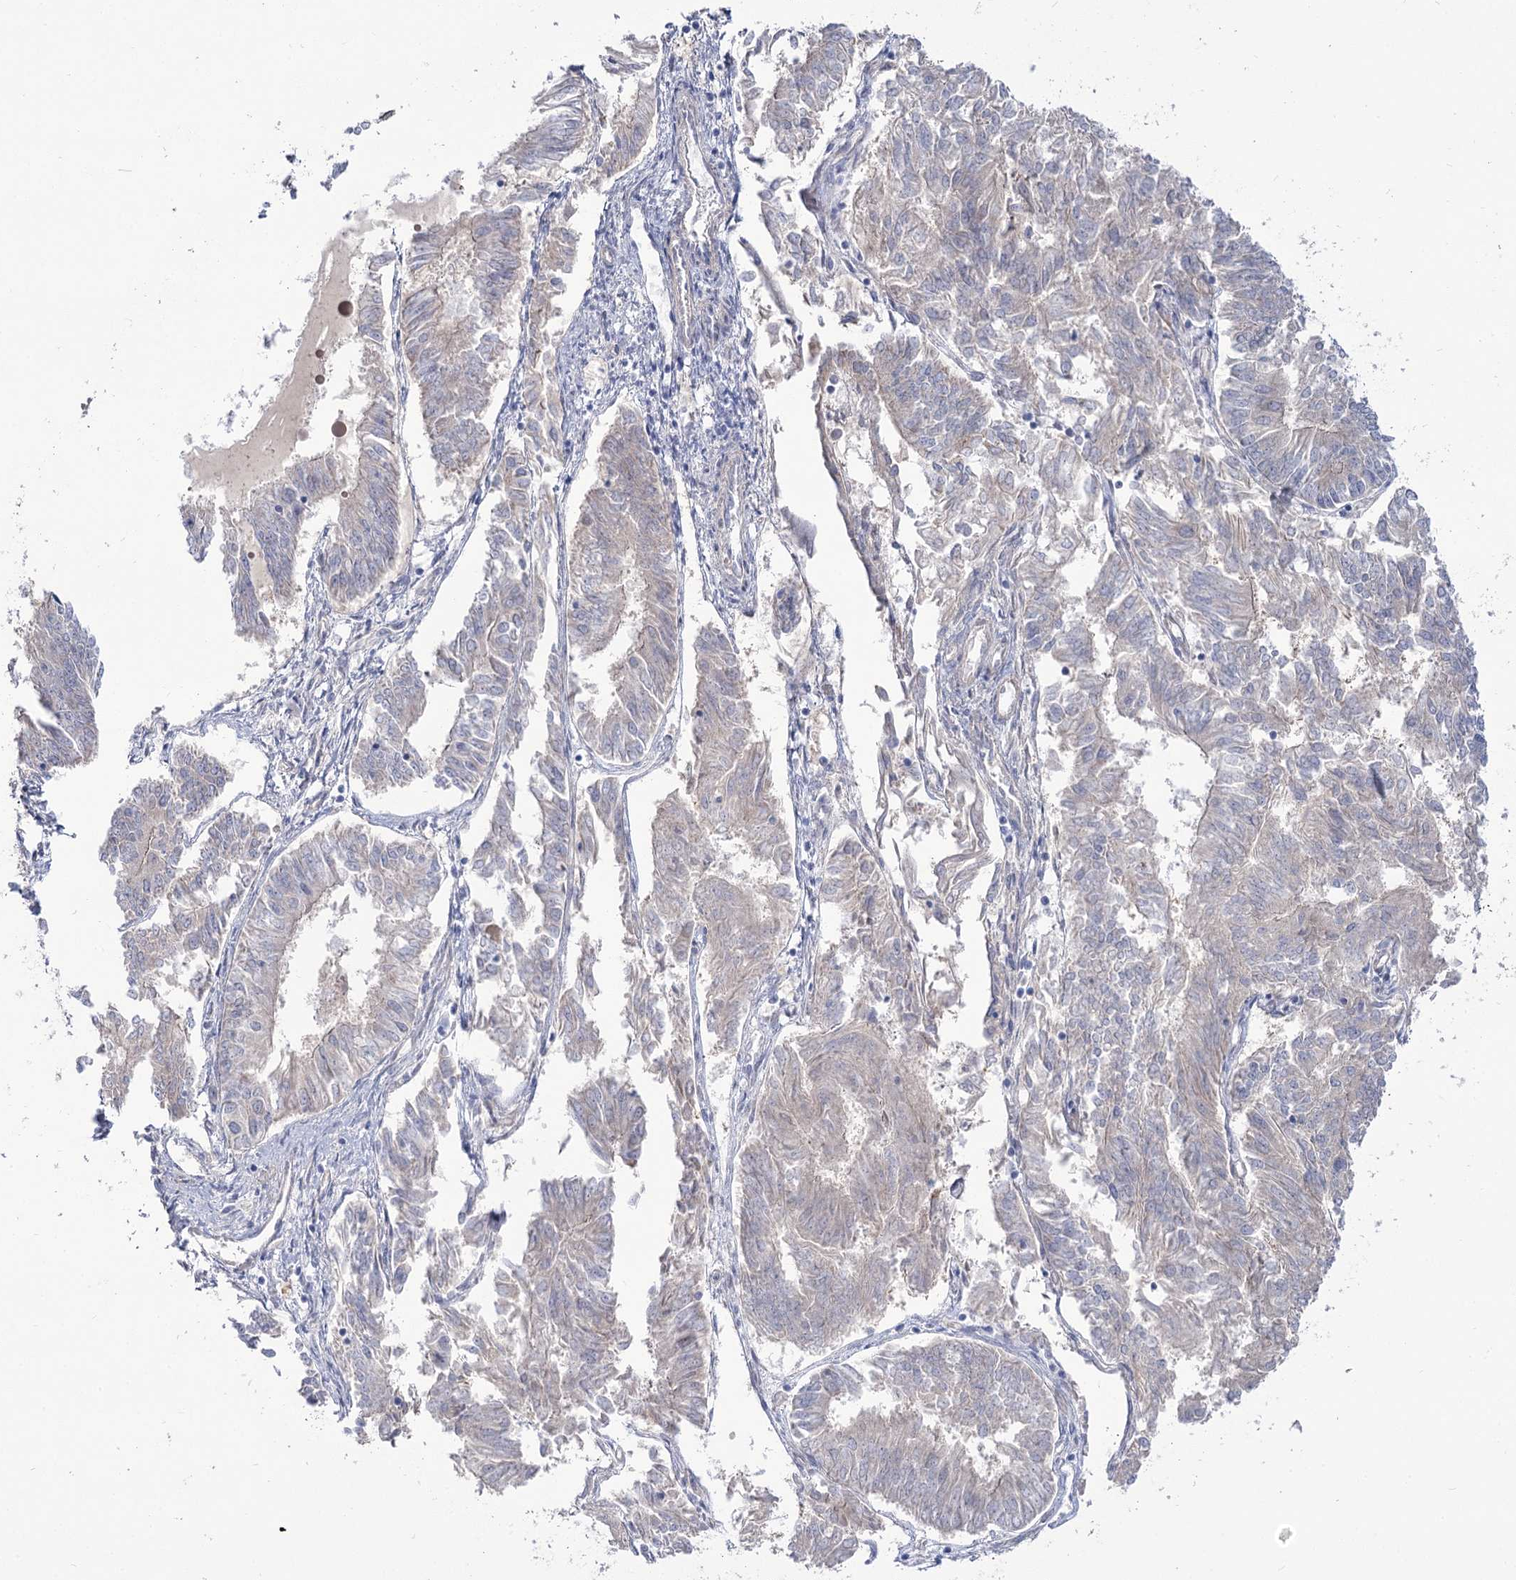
{"staining": {"intensity": "negative", "quantity": "none", "location": "none"}, "tissue": "endometrial cancer", "cell_type": "Tumor cells", "image_type": "cancer", "snomed": [{"axis": "morphology", "description": "Adenocarcinoma, NOS"}, {"axis": "topography", "description": "Endometrium"}], "caption": "Immunohistochemical staining of endometrial adenocarcinoma reveals no significant staining in tumor cells. (DAB immunohistochemistry (IHC) visualized using brightfield microscopy, high magnification).", "gene": "SUOX", "patient": {"sex": "female", "age": 58}}